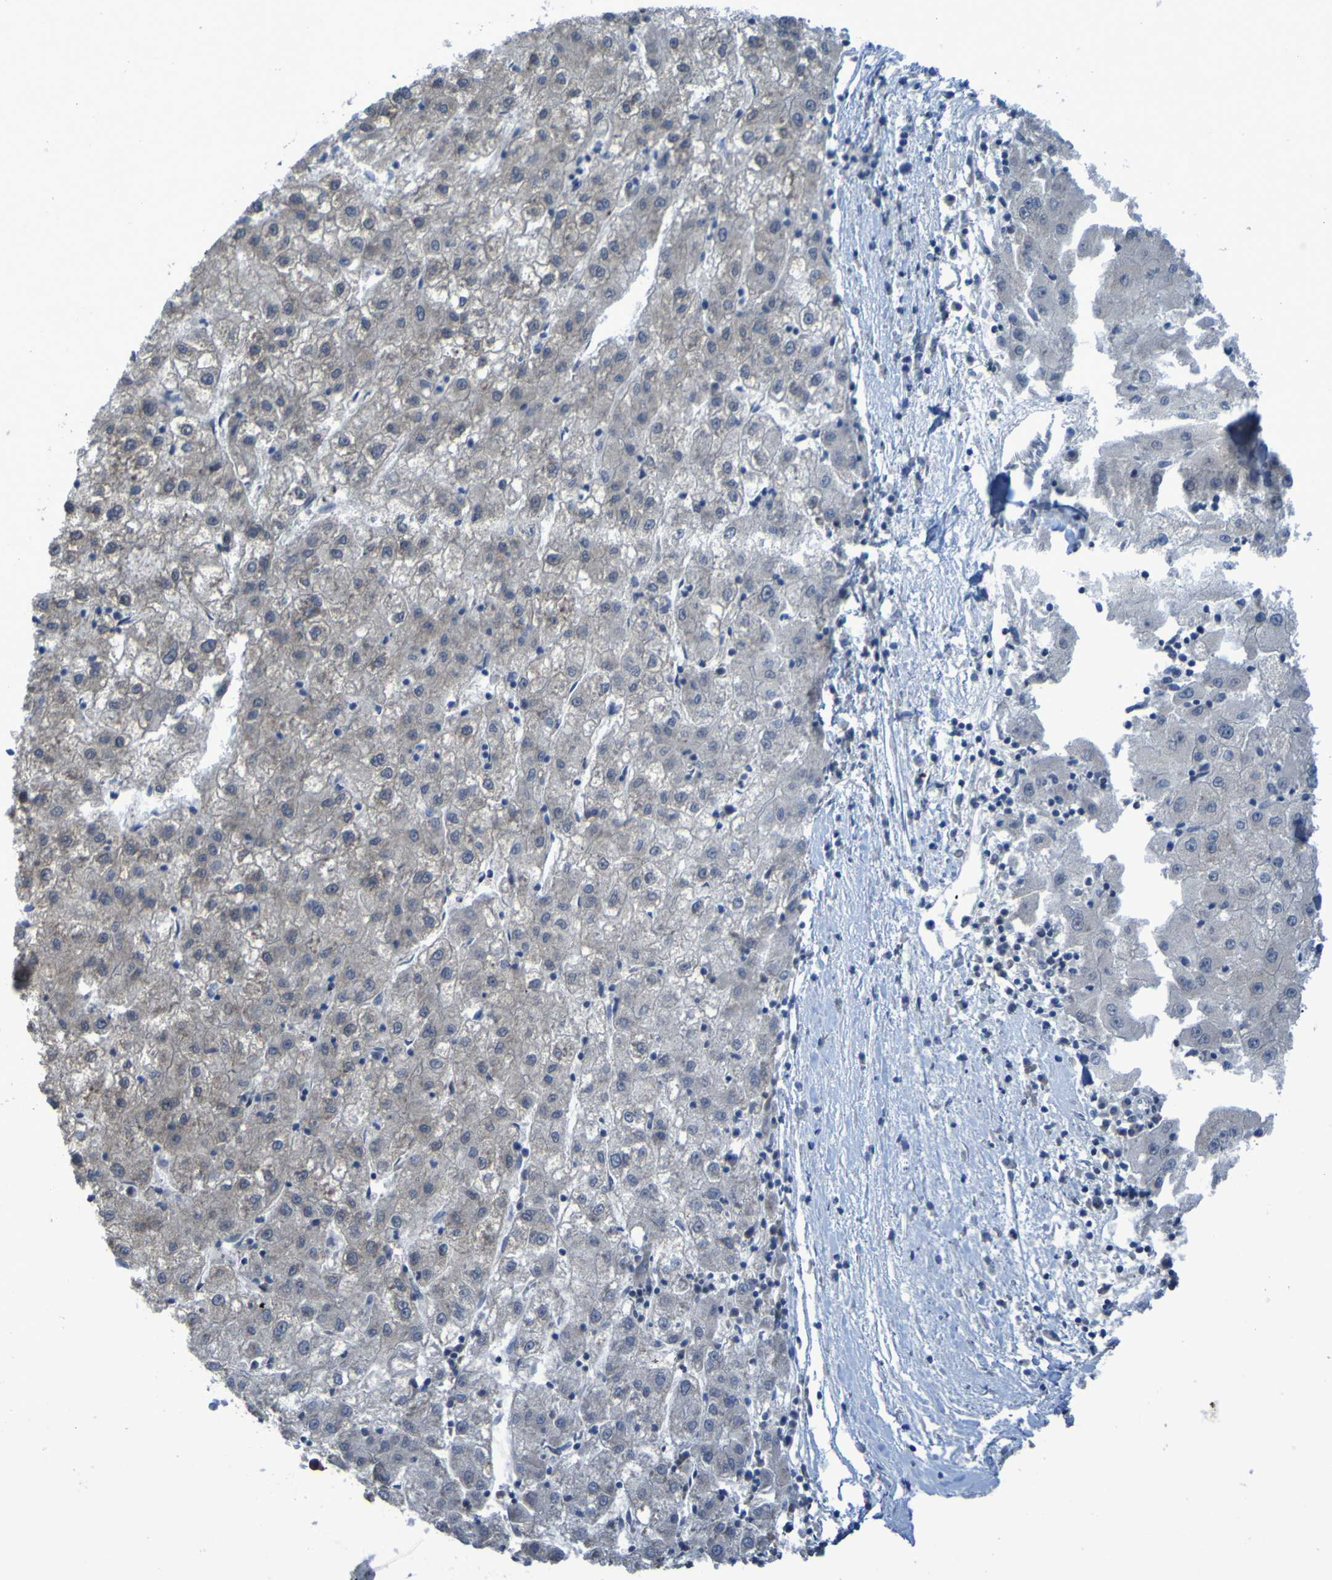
{"staining": {"intensity": "negative", "quantity": "none", "location": "none"}, "tissue": "liver cancer", "cell_type": "Tumor cells", "image_type": "cancer", "snomed": [{"axis": "morphology", "description": "Carcinoma, Hepatocellular, NOS"}, {"axis": "topography", "description": "Liver"}], "caption": "IHC of human liver cancer exhibits no expression in tumor cells.", "gene": "CLDN18", "patient": {"sex": "male", "age": 72}}